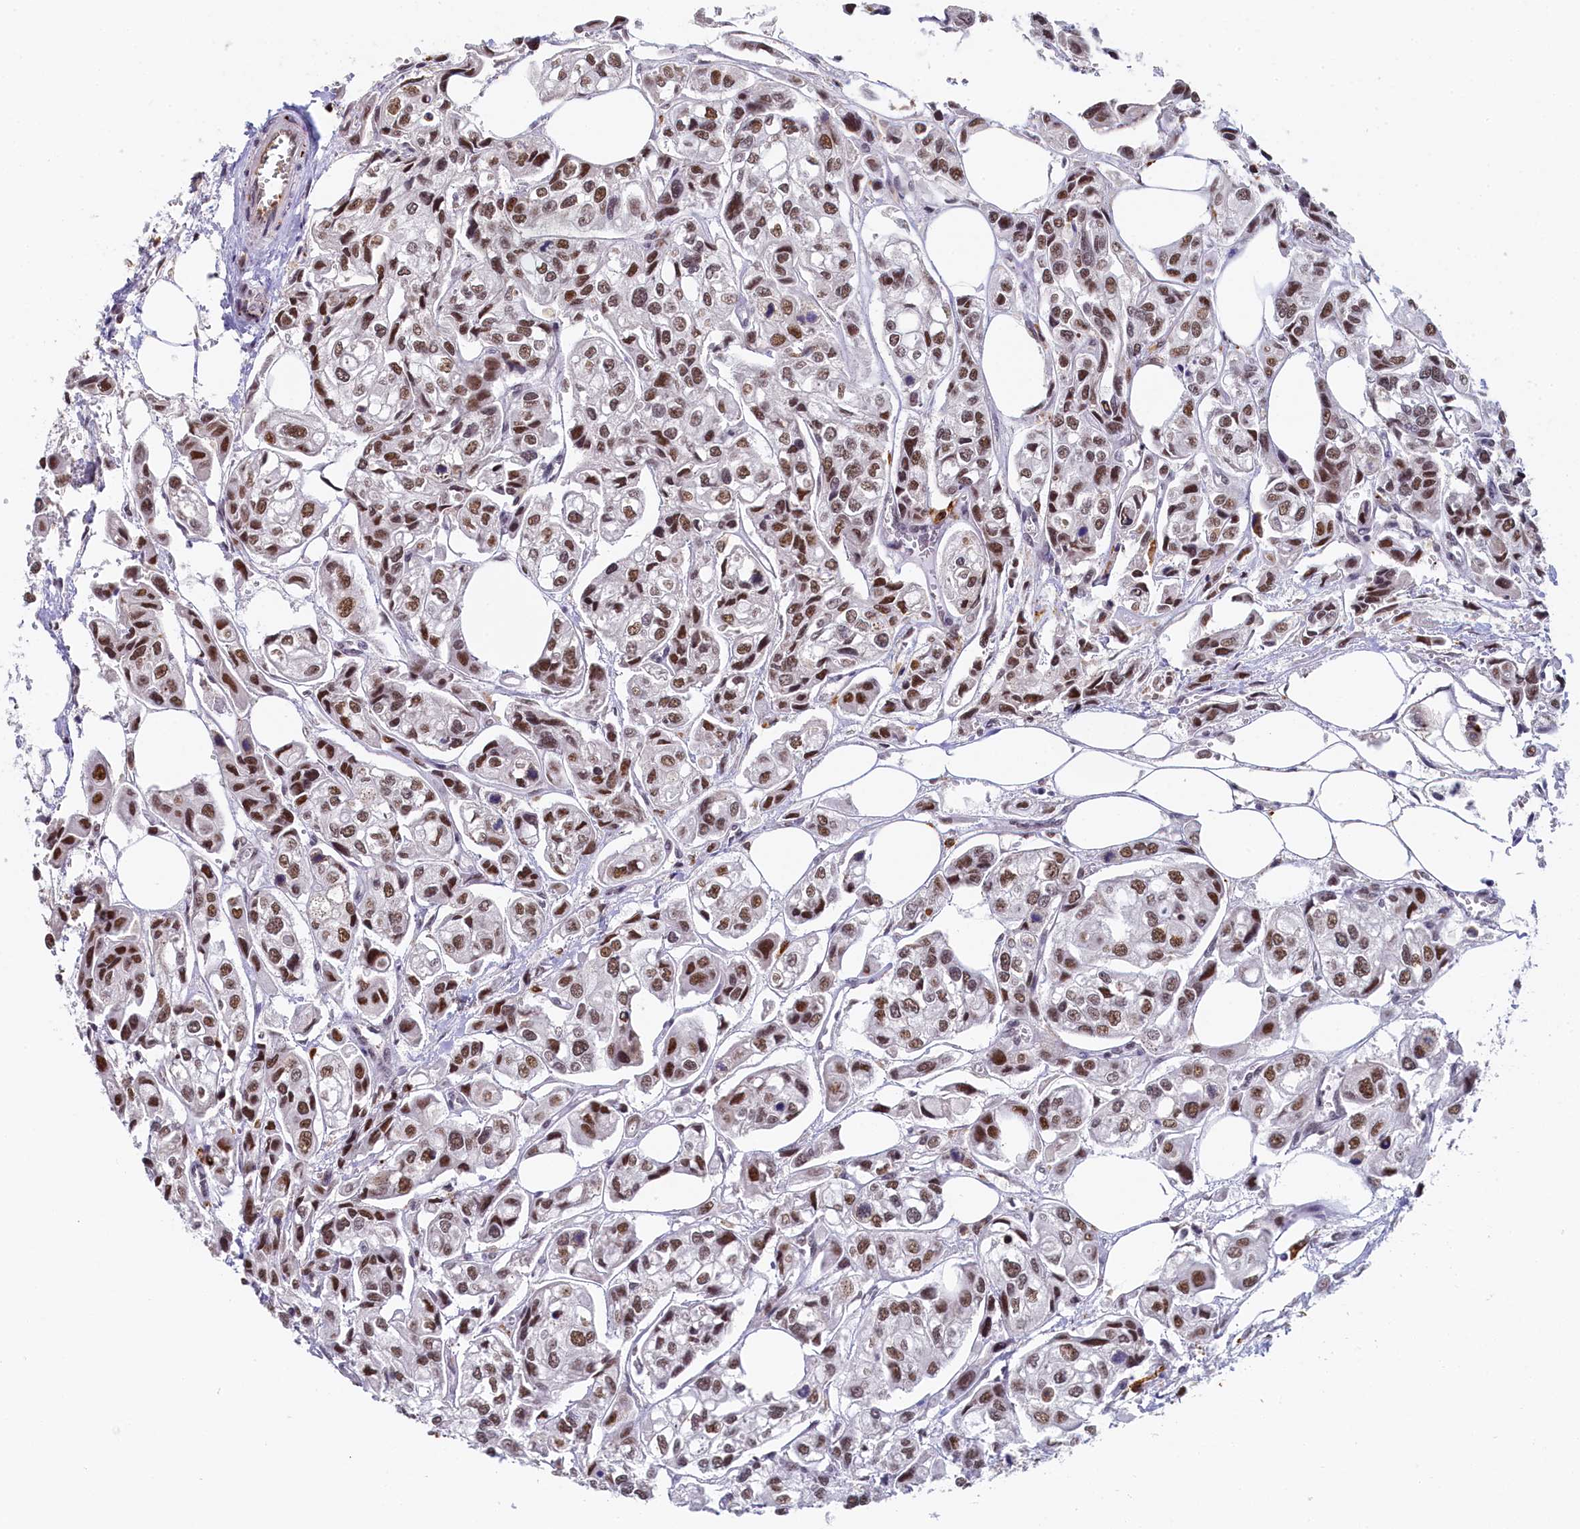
{"staining": {"intensity": "moderate", "quantity": ">75%", "location": "nuclear"}, "tissue": "urothelial cancer", "cell_type": "Tumor cells", "image_type": "cancer", "snomed": [{"axis": "morphology", "description": "Urothelial carcinoma, High grade"}, {"axis": "topography", "description": "Urinary bladder"}], "caption": "Approximately >75% of tumor cells in human high-grade urothelial carcinoma demonstrate moderate nuclear protein expression as visualized by brown immunohistochemical staining.", "gene": "INTS14", "patient": {"sex": "male", "age": 67}}